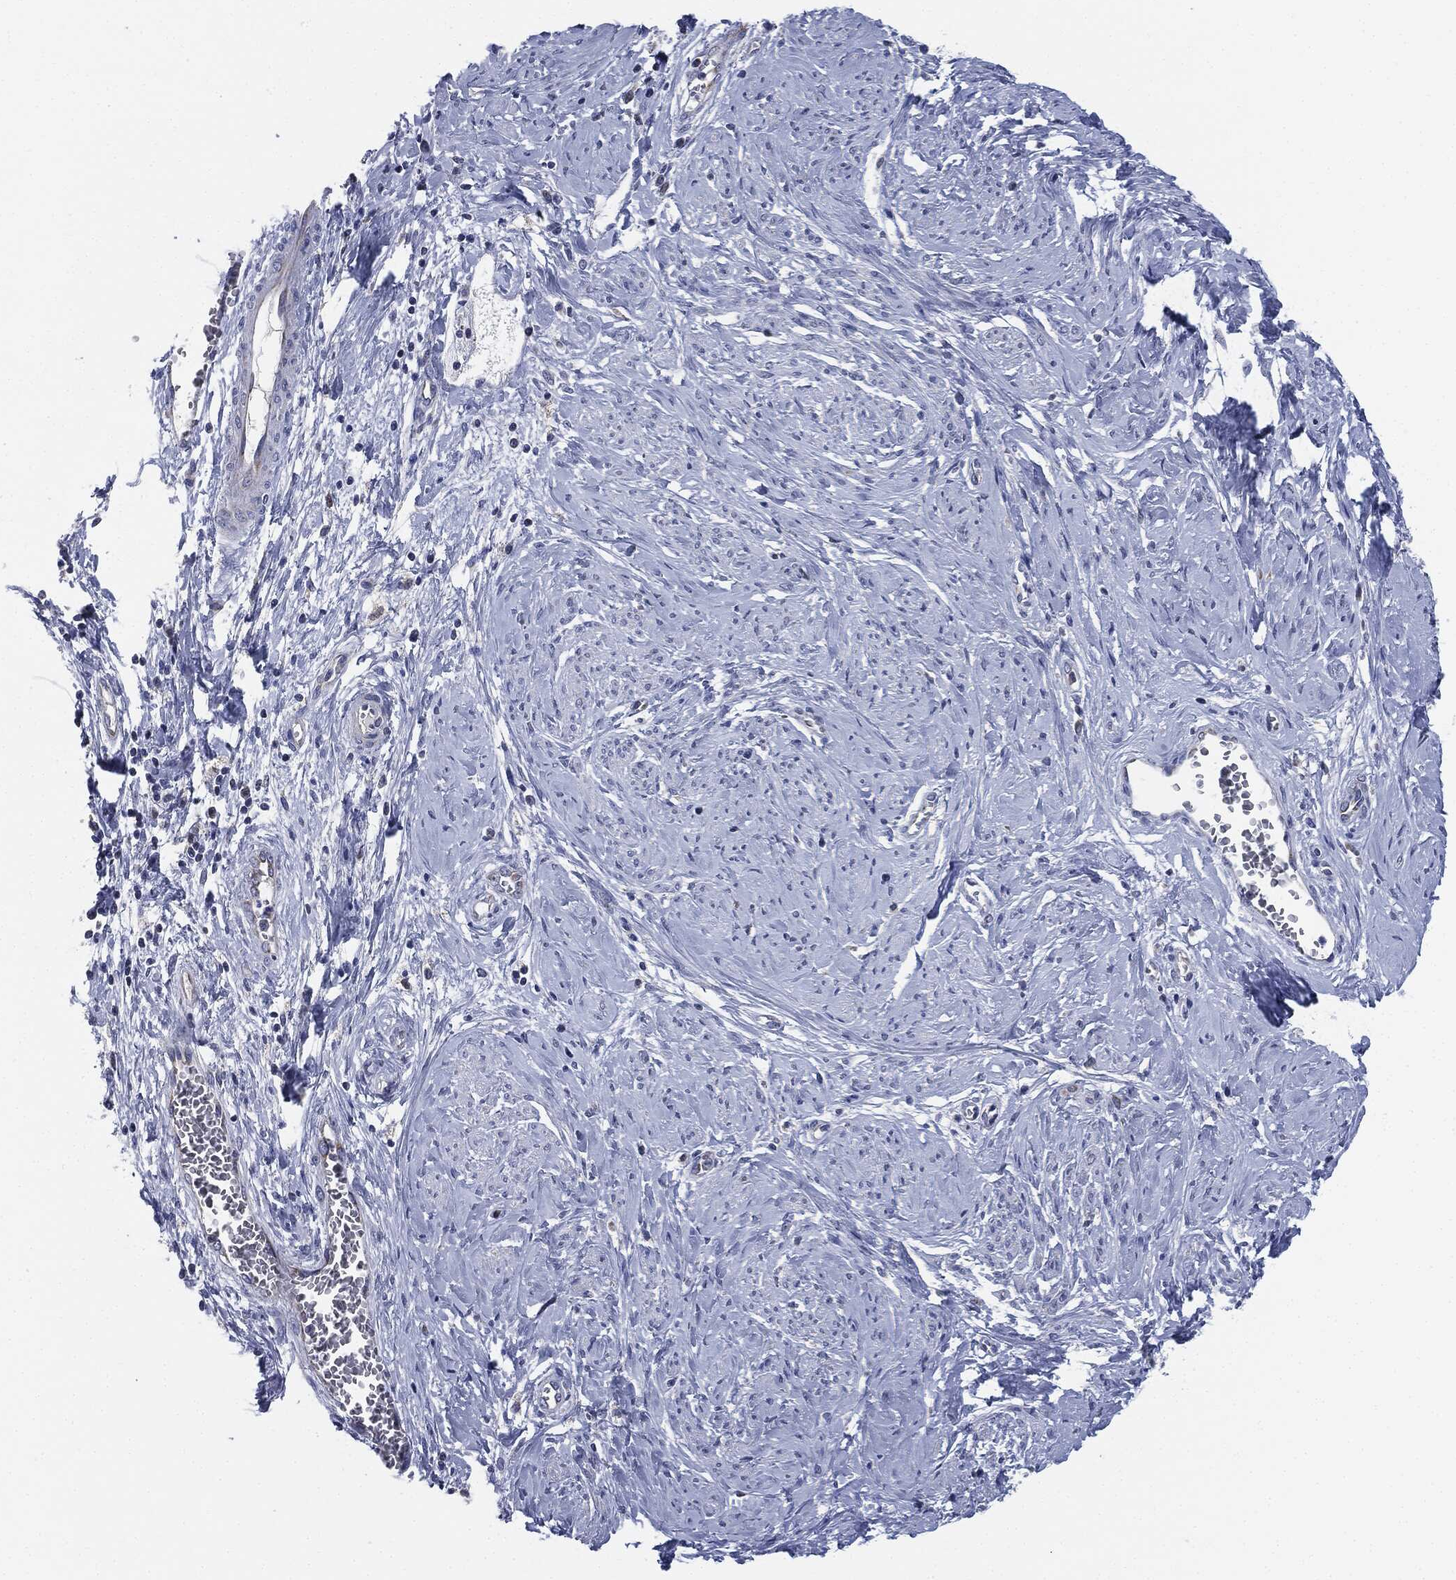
{"staining": {"intensity": "negative", "quantity": "none", "location": "none"}, "tissue": "cervical cancer", "cell_type": "Tumor cells", "image_type": "cancer", "snomed": [{"axis": "morphology", "description": "Adenocarcinoma, NOS"}, {"axis": "topography", "description": "Cervix"}], "caption": "Immunohistochemistry (IHC) image of adenocarcinoma (cervical) stained for a protein (brown), which reveals no positivity in tumor cells.", "gene": "SIGLEC9", "patient": {"sex": "female", "age": 44}}